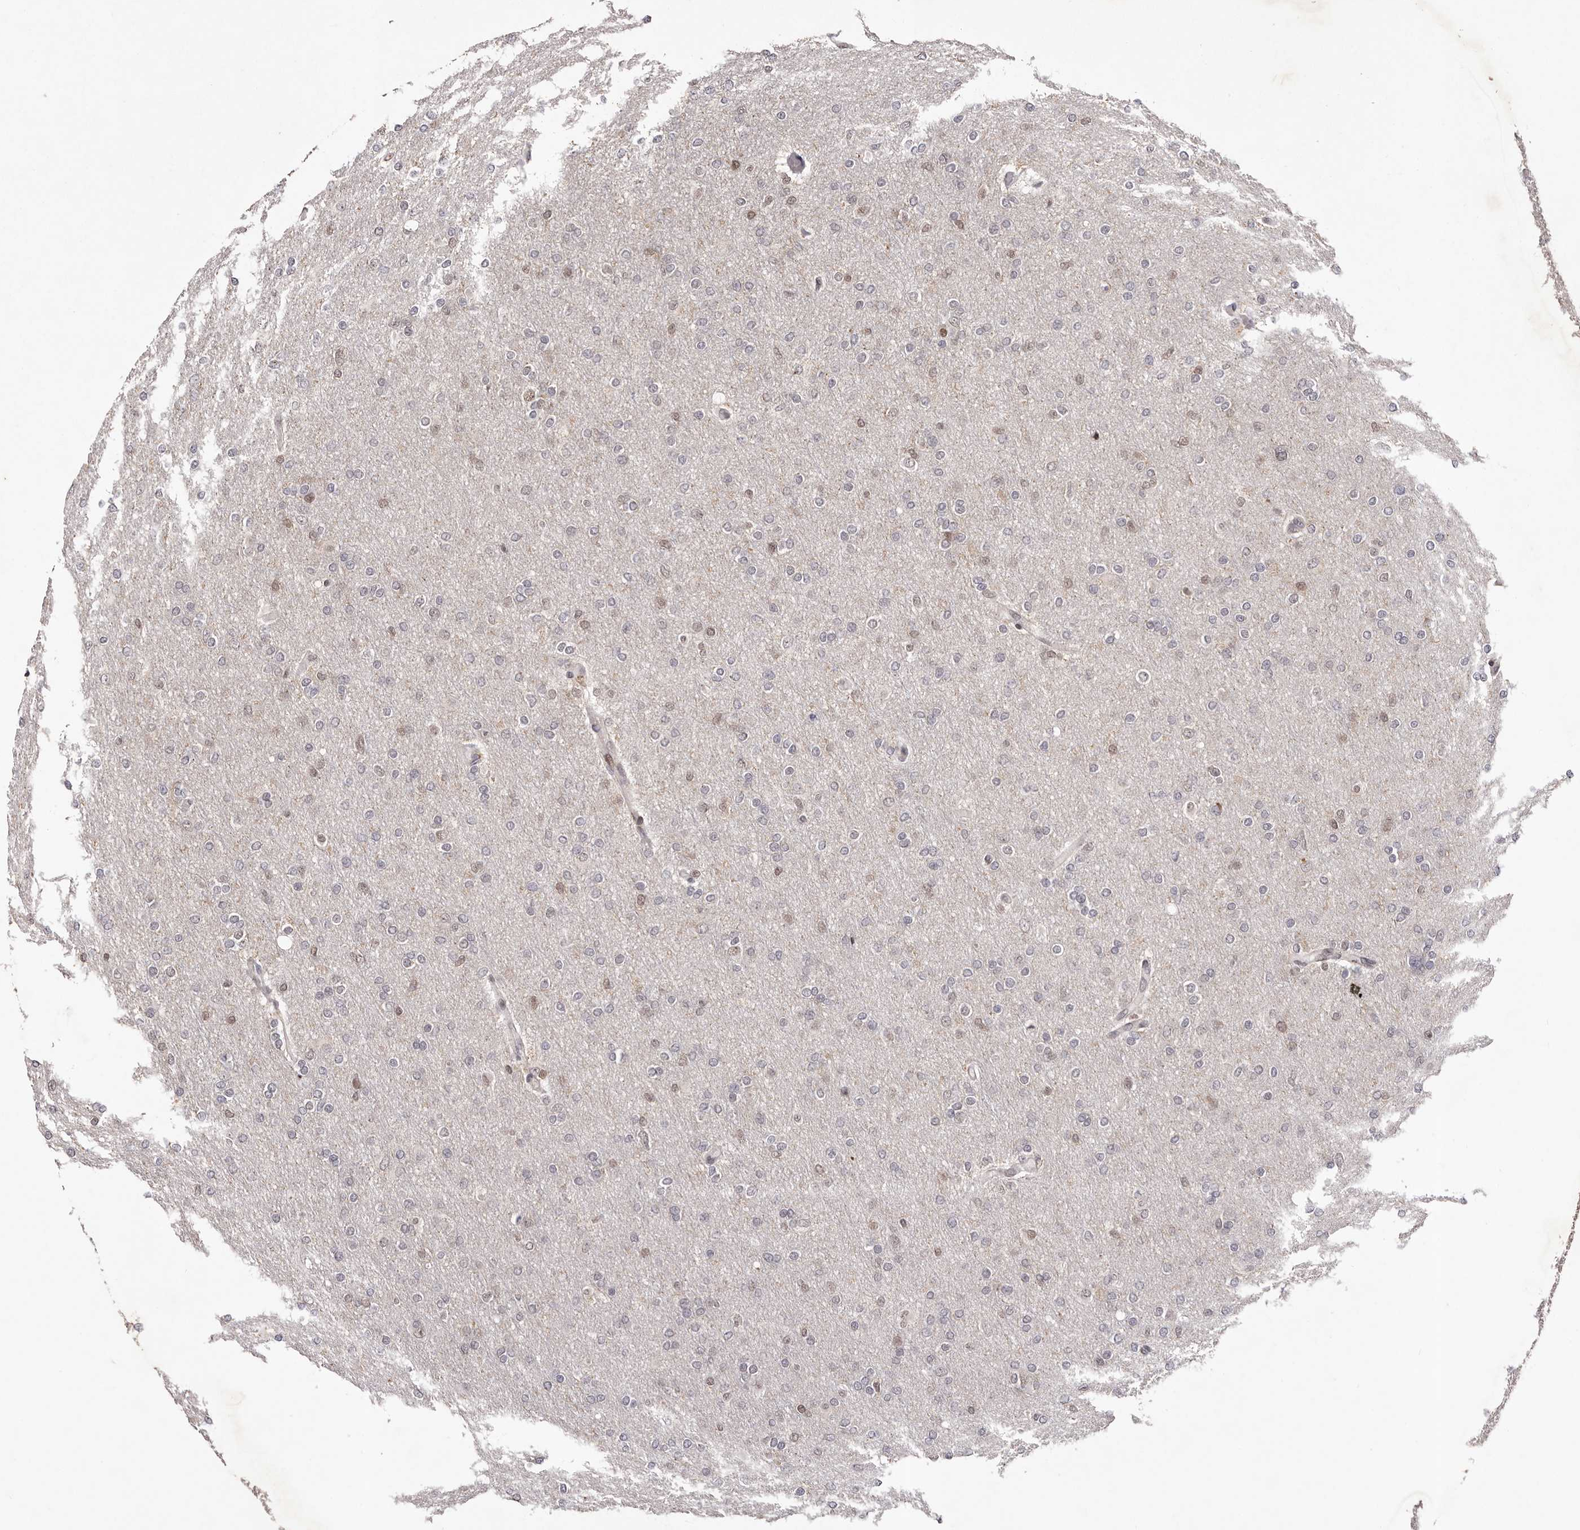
{"staining": {"intensity": "weak", "quantity": "25%-75%", "location": "nuclear"}, "tissue": "glioma", "cell_type": "Tumor cells", "image_type": "cancer", "snomed": [{"axis": "morphology", "description": "Glioma, malignant, High grade"}, {"axis": "topography", "description": "Cerebral cortex"}], "caption": "Weak nuclear protein staining is present in approximately 25%-75% of tumor cells in high-grade glioma (malignant).", "gene": "FBXO5", "patient": {"sex": "female", "age": 36}}